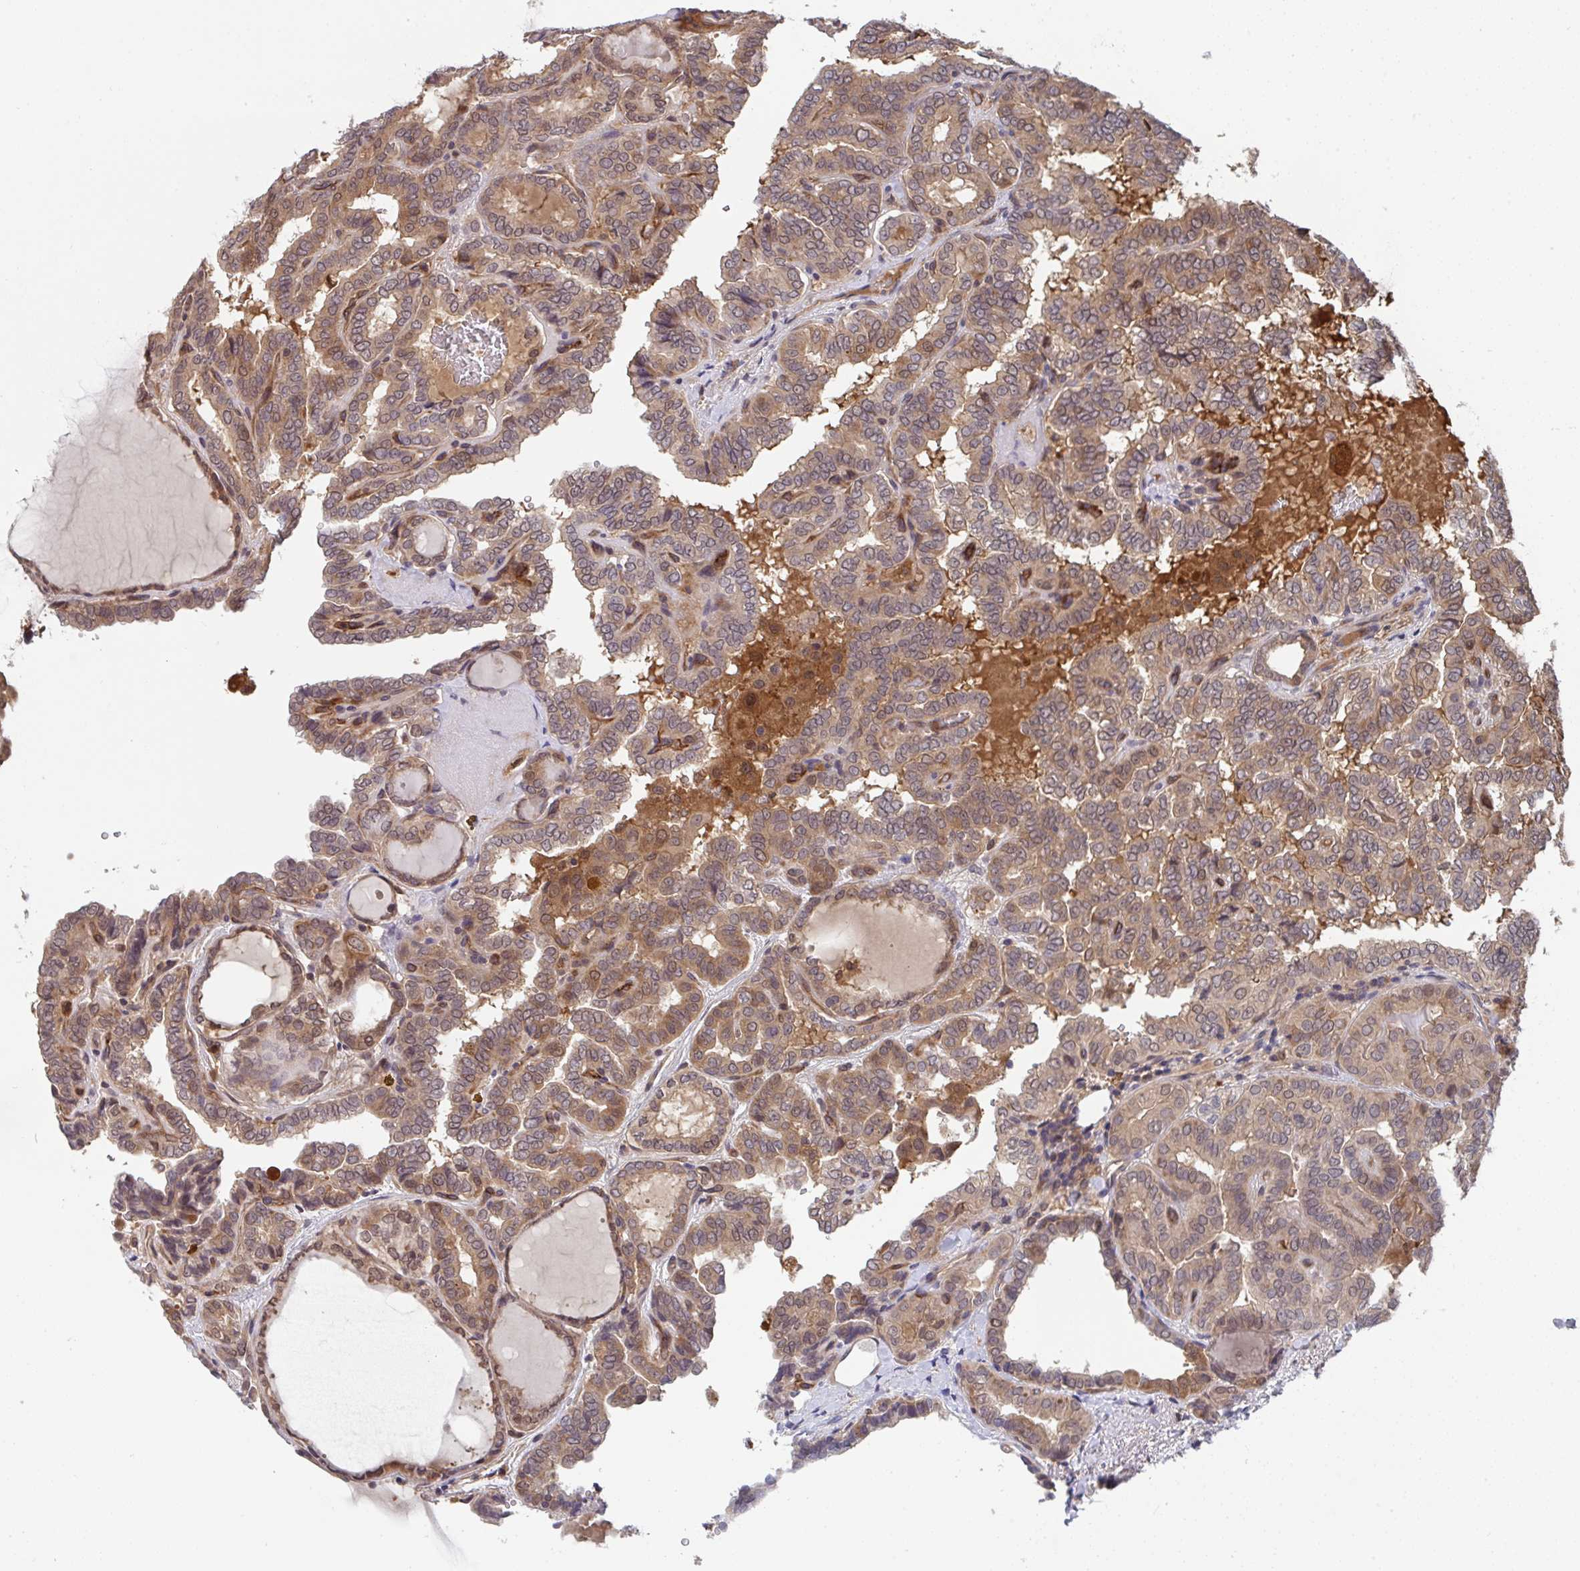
{"staining": {"intensity": "weak", "quantity": "25%-75%", "location": "cytoplasmic/membranous,nuclear"}, "tissue": "thyroid cancer", "cell_type": "Tumor cells", "image_type": "cancer", "snomed": [{"axis": "morphology", "description": "Papillary adenocarcinoma, NOS"}, {"axis": "topography", "description": "Thyroid gland"}], "caption": "Protein positivity by IHC demonstrates weak cytoplasmic/membranous and nuclear expression in about 25%-75% of tumor cells in thyroid cancer. (DAB = brown stain, brightfield microscopy at high magnification).", "gene": "TIGAR", "patient": {"sex": "female", "age": 46}}